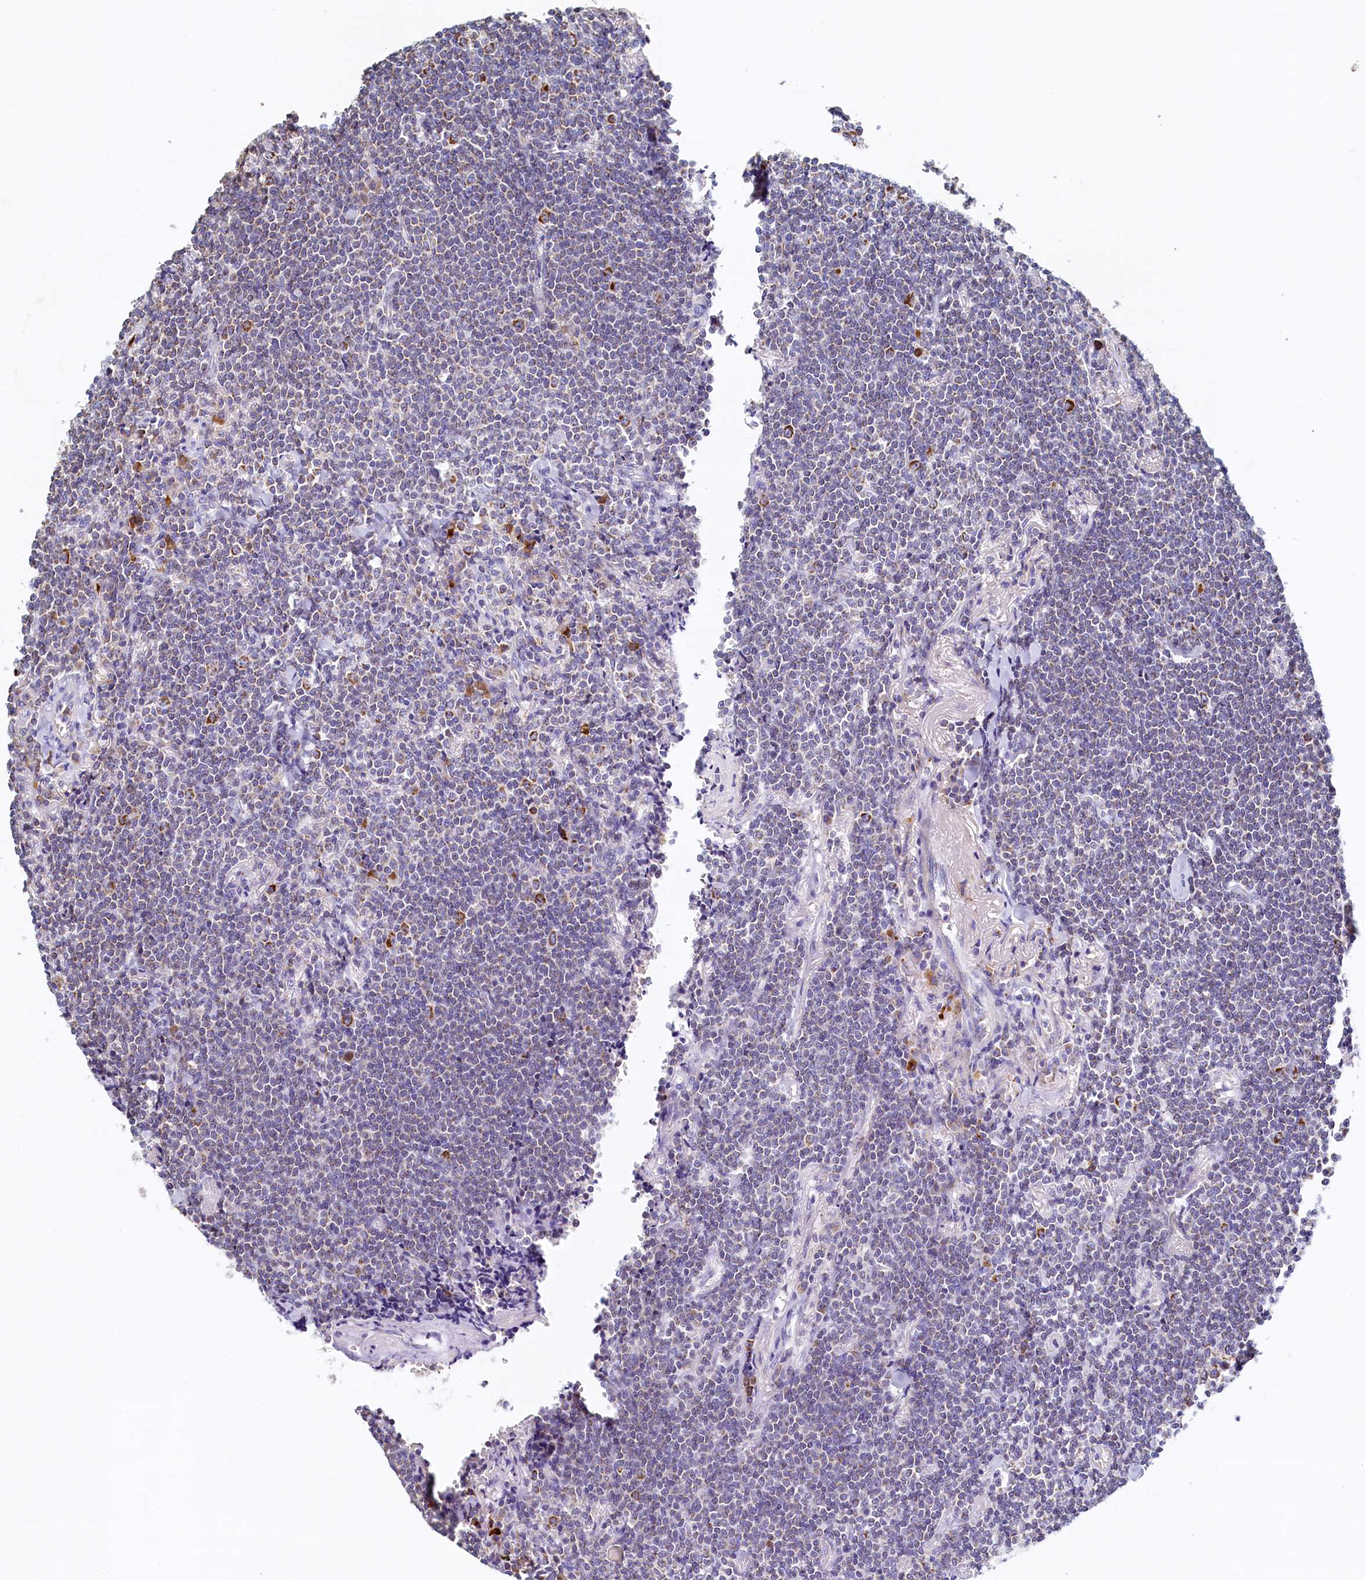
{"staining": {"intensity": "moderate", "quantity": "<25%", "location": "cytoplasmic/membranous"}, "tissue": "lymphoma", "cell_type": "Tumor cells", "image_type": "cancer", "snomed": [{"axis": "morphology", "description": "Malignant lymphoma, non-Hodgkin's type, Low grade"}, {"axis": "topography", "description": "Lung"}], "caption": "Protein staining of lymphoma tissue exhibits moderate cytoplasmic/membranous positivity in approximately <25% of tumor cells.", "gene": "POC1A", "patient": {"sex": "female", "age": 71}}